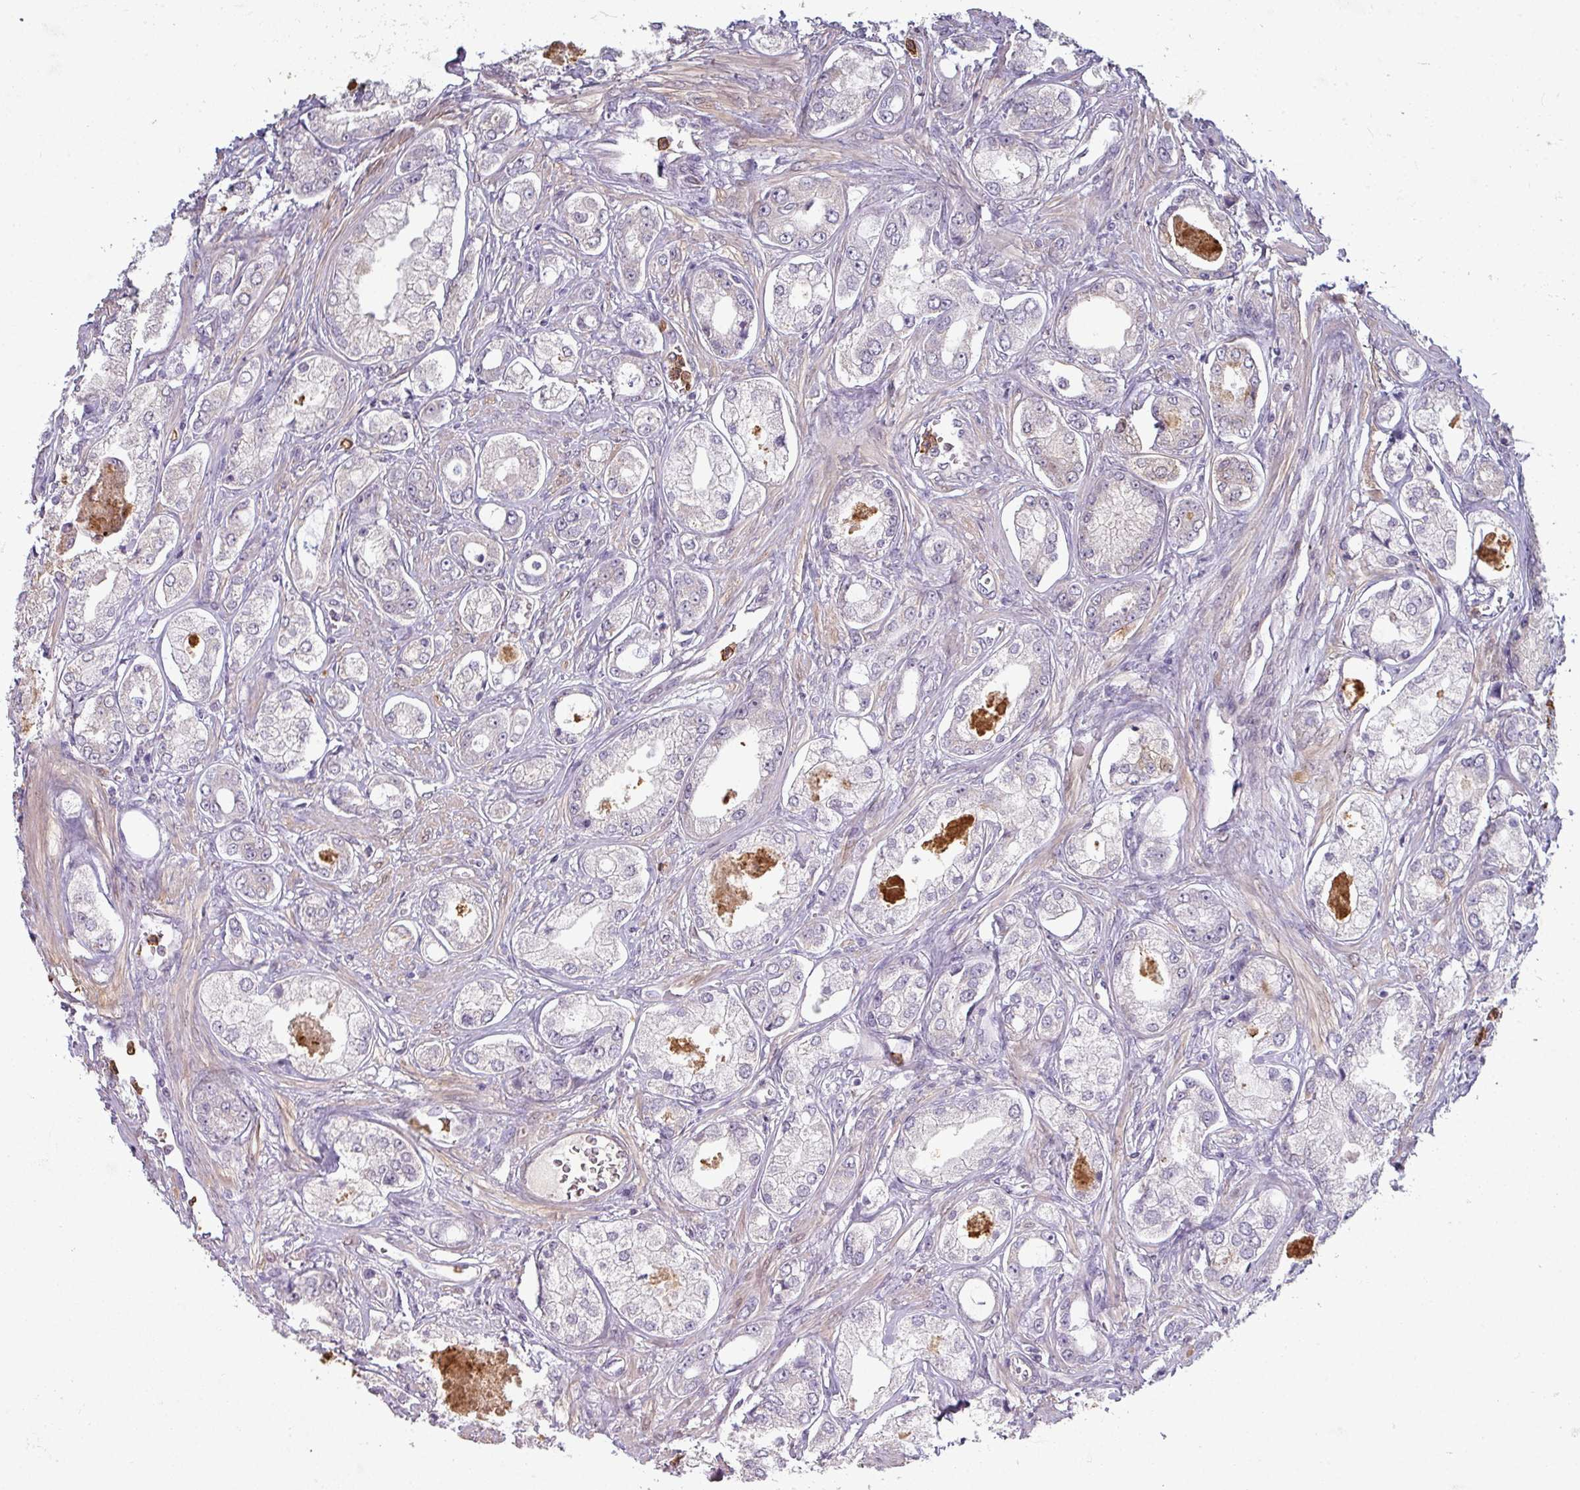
{"staining": {"intensity": "negative", "quantity": "none", "location": "none"}, "tissue": "prostate cancer", "cell_type": "Tumor cells", "image_type": "cancer", "snomed": [{"axis": "morphology", "description": "Adenocarcinoma, Low grade"}, {"axis": "topography", "description": "Prostate"}], "caption": "IHC of human low-grade adenocarcinoma (prostate) reveals no expression in tumor cells.", "gene": "MAGEC3", "patient": {"sex": "male", "age": 68}}